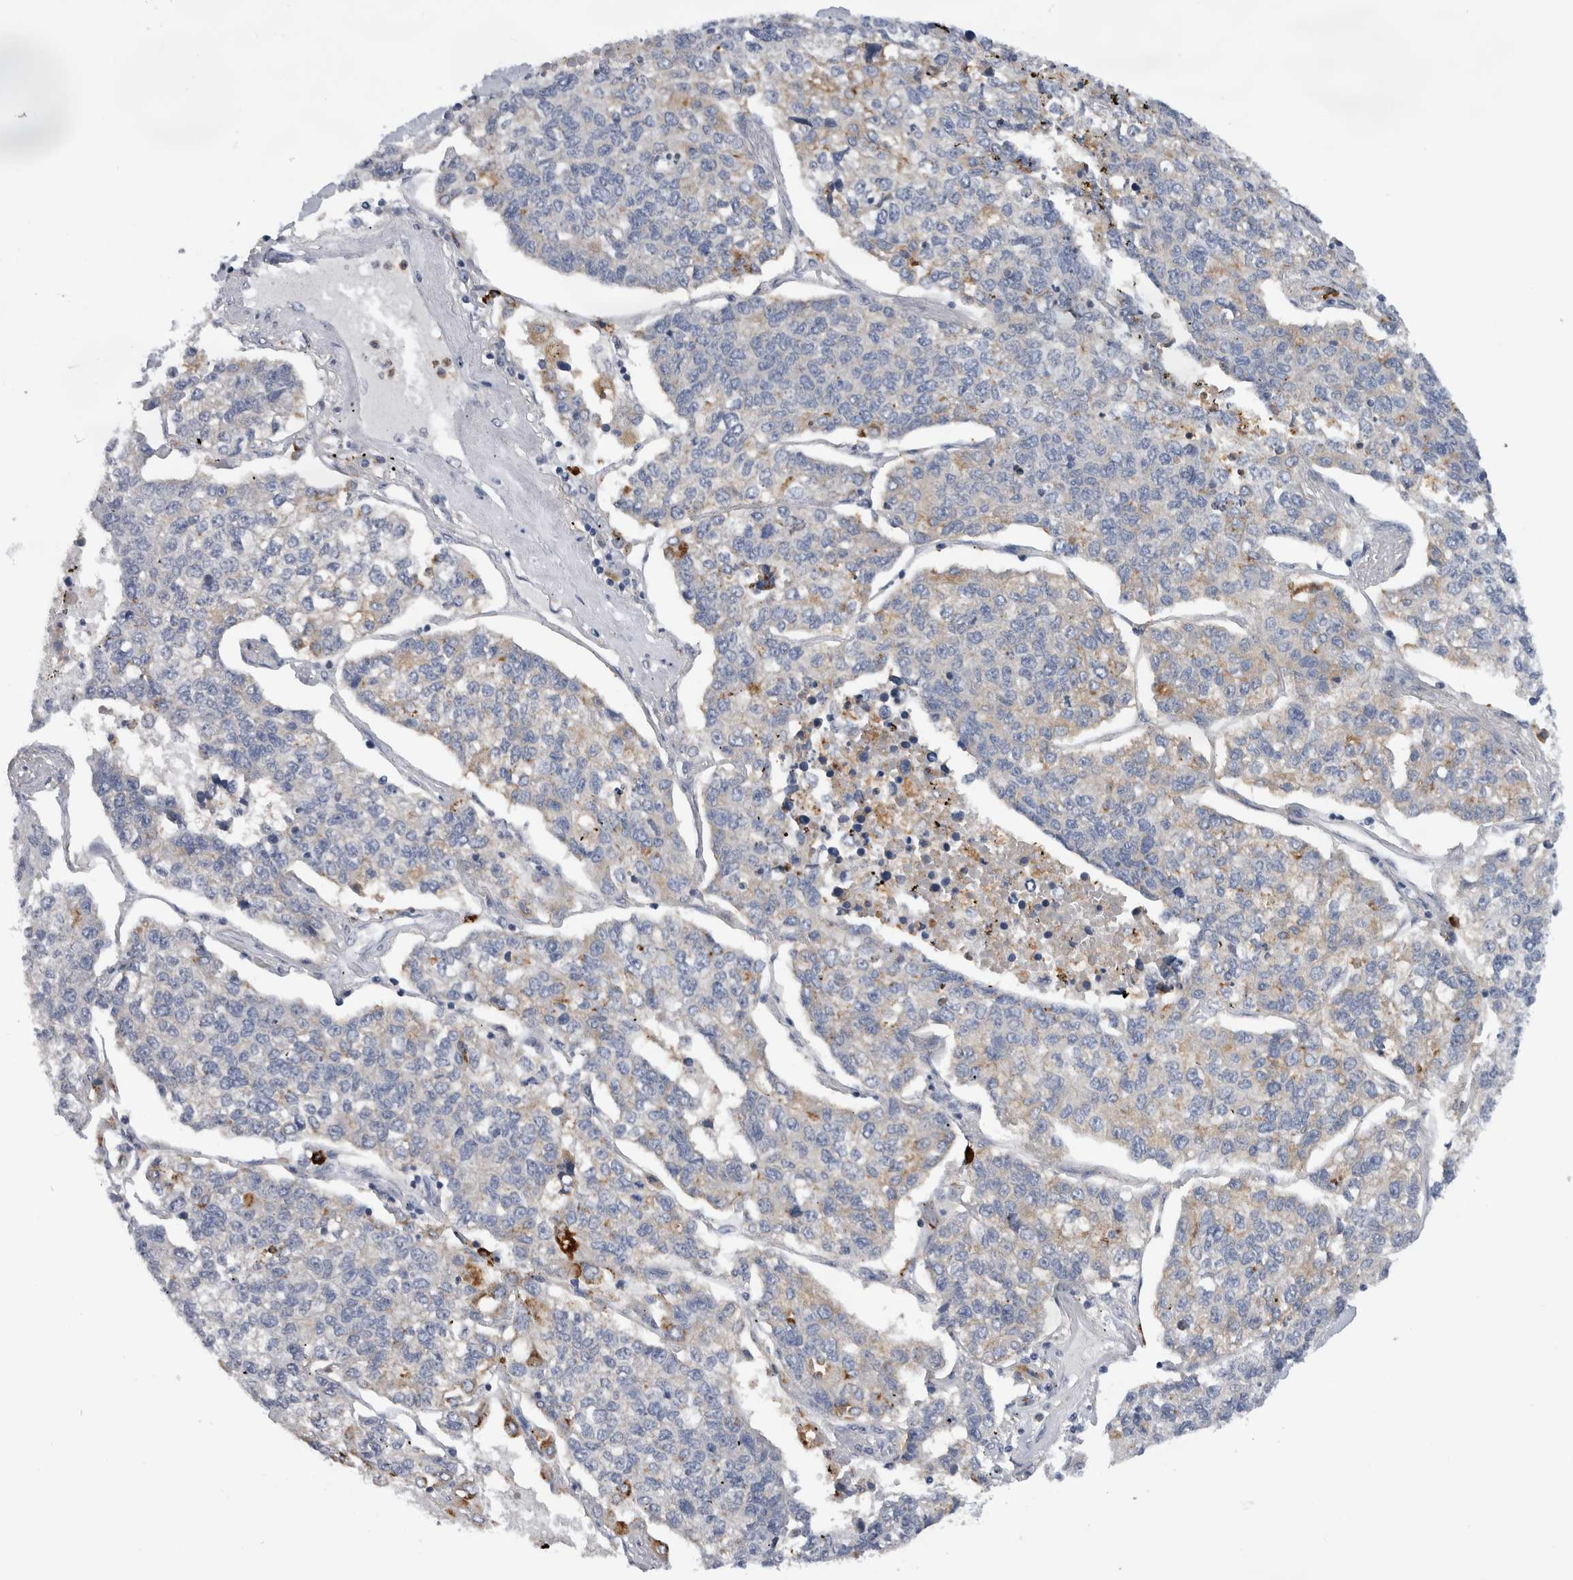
{"staining": {"intensity": "negative", "quantity": "none", "location": "none"}, "tissue": "lung cancer", "cell_type": "Tumor cells", "image_type": "cancer", "snomed": [{"axis": "morphology", "description": "Adenocarcinoma, NOS"}, {"axis": "topography", "description": "Lung"}], "caption": "Immunohistochemistry photomicrograph of human adenocarcinoma (lung) stained for a protein (brown), which shows no positivity in tumor cells.", "gene": "CD63", "patient": {"sex": "male", "age": 49}}